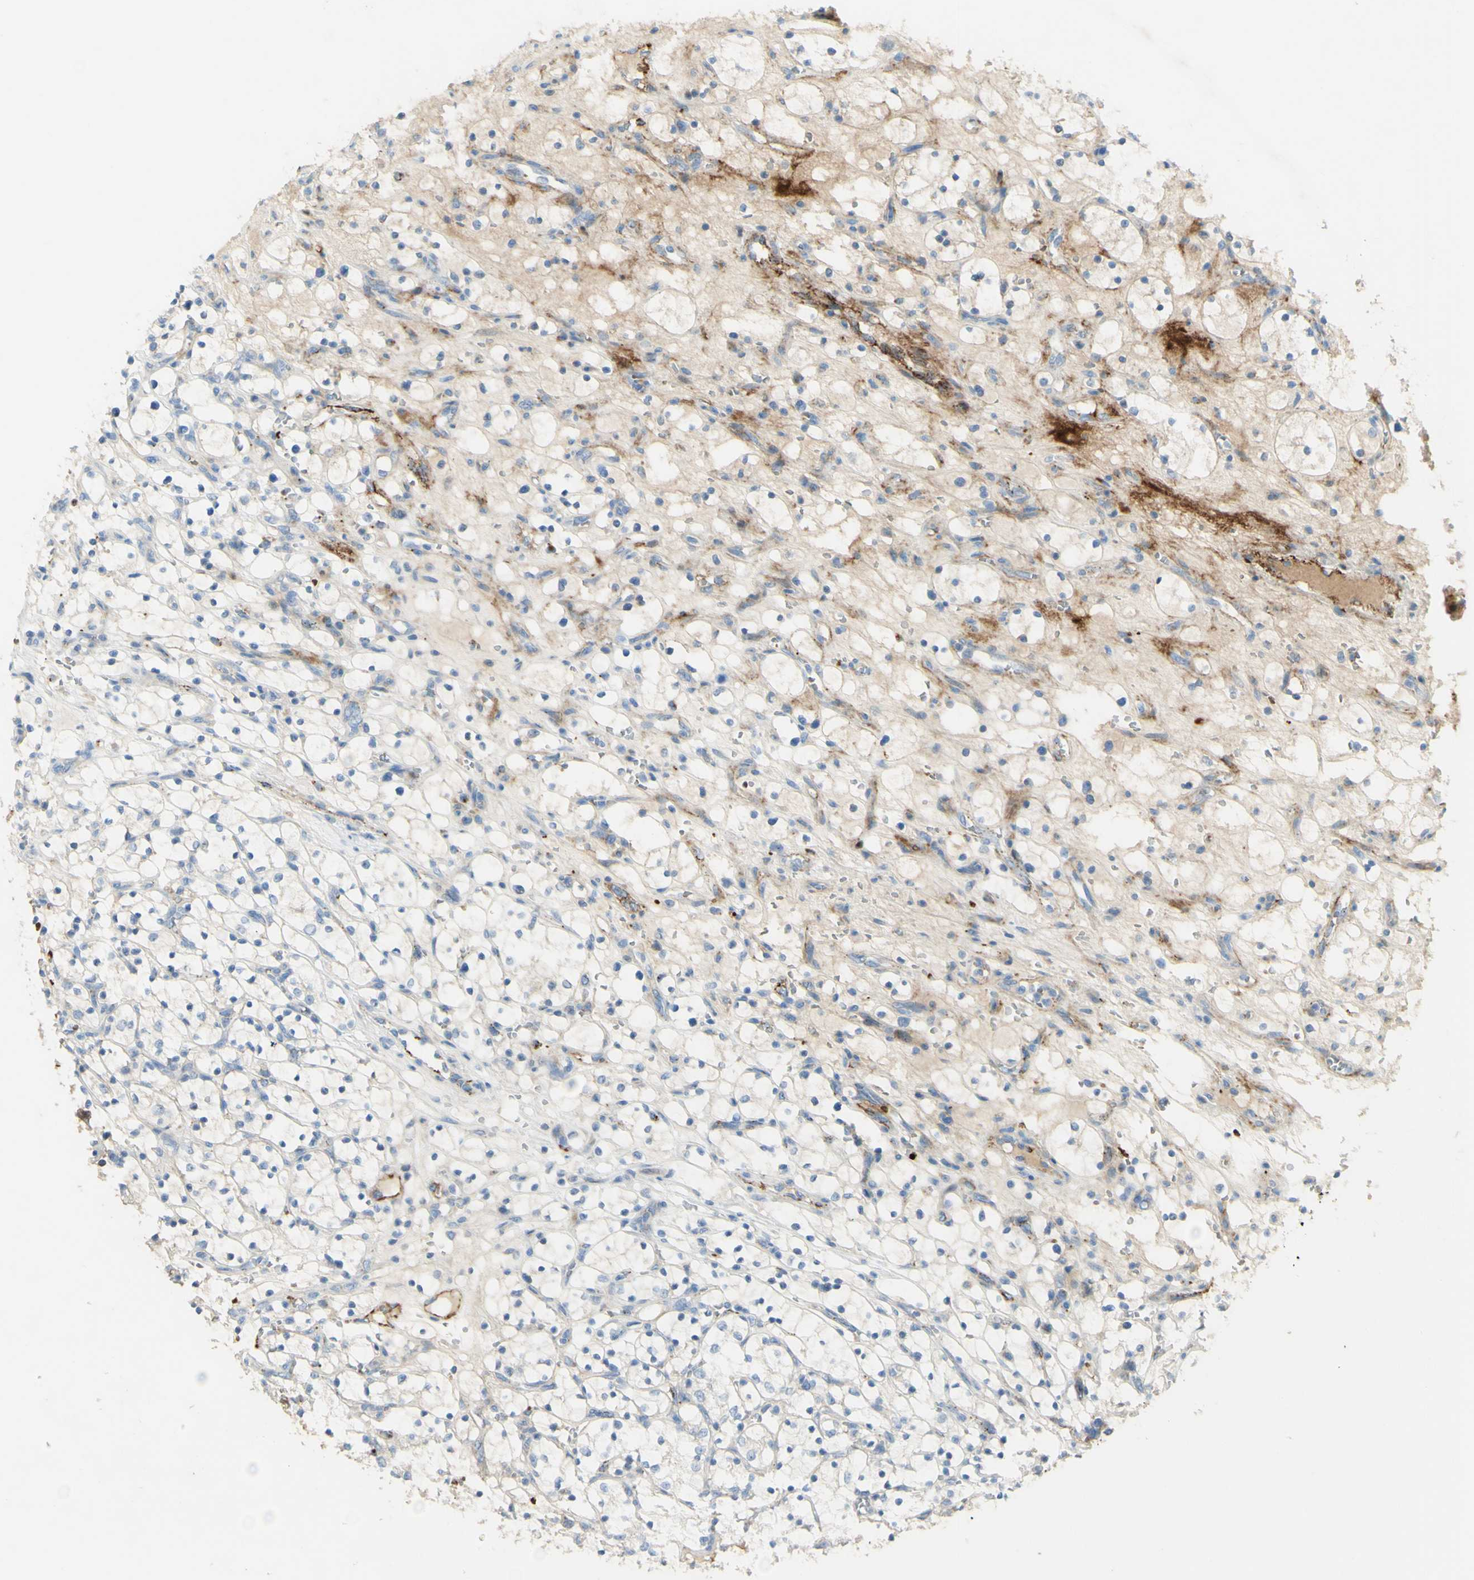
{"staining": {"intensity": "negative", "quantity": "none", "location": "none"}, "tissue": "renal cancer", "cell_type": "Tumor cells", "image_type": "cancer", "snomed": [{"axis": "morphology", "description": "Adenocarcinoma, NOS"}, {"axis": "topography", "description": "Kidney"}], "caption": "This histopathology image is of adenocarcinoma (renal) stained with immunohistochemistry (IHC) to label a protein in brown with the nuclei are counter-stained blue. There is no staining in tumor cells.", "gene": "GAN", "patient": {"sex": "female", "age": 69}}